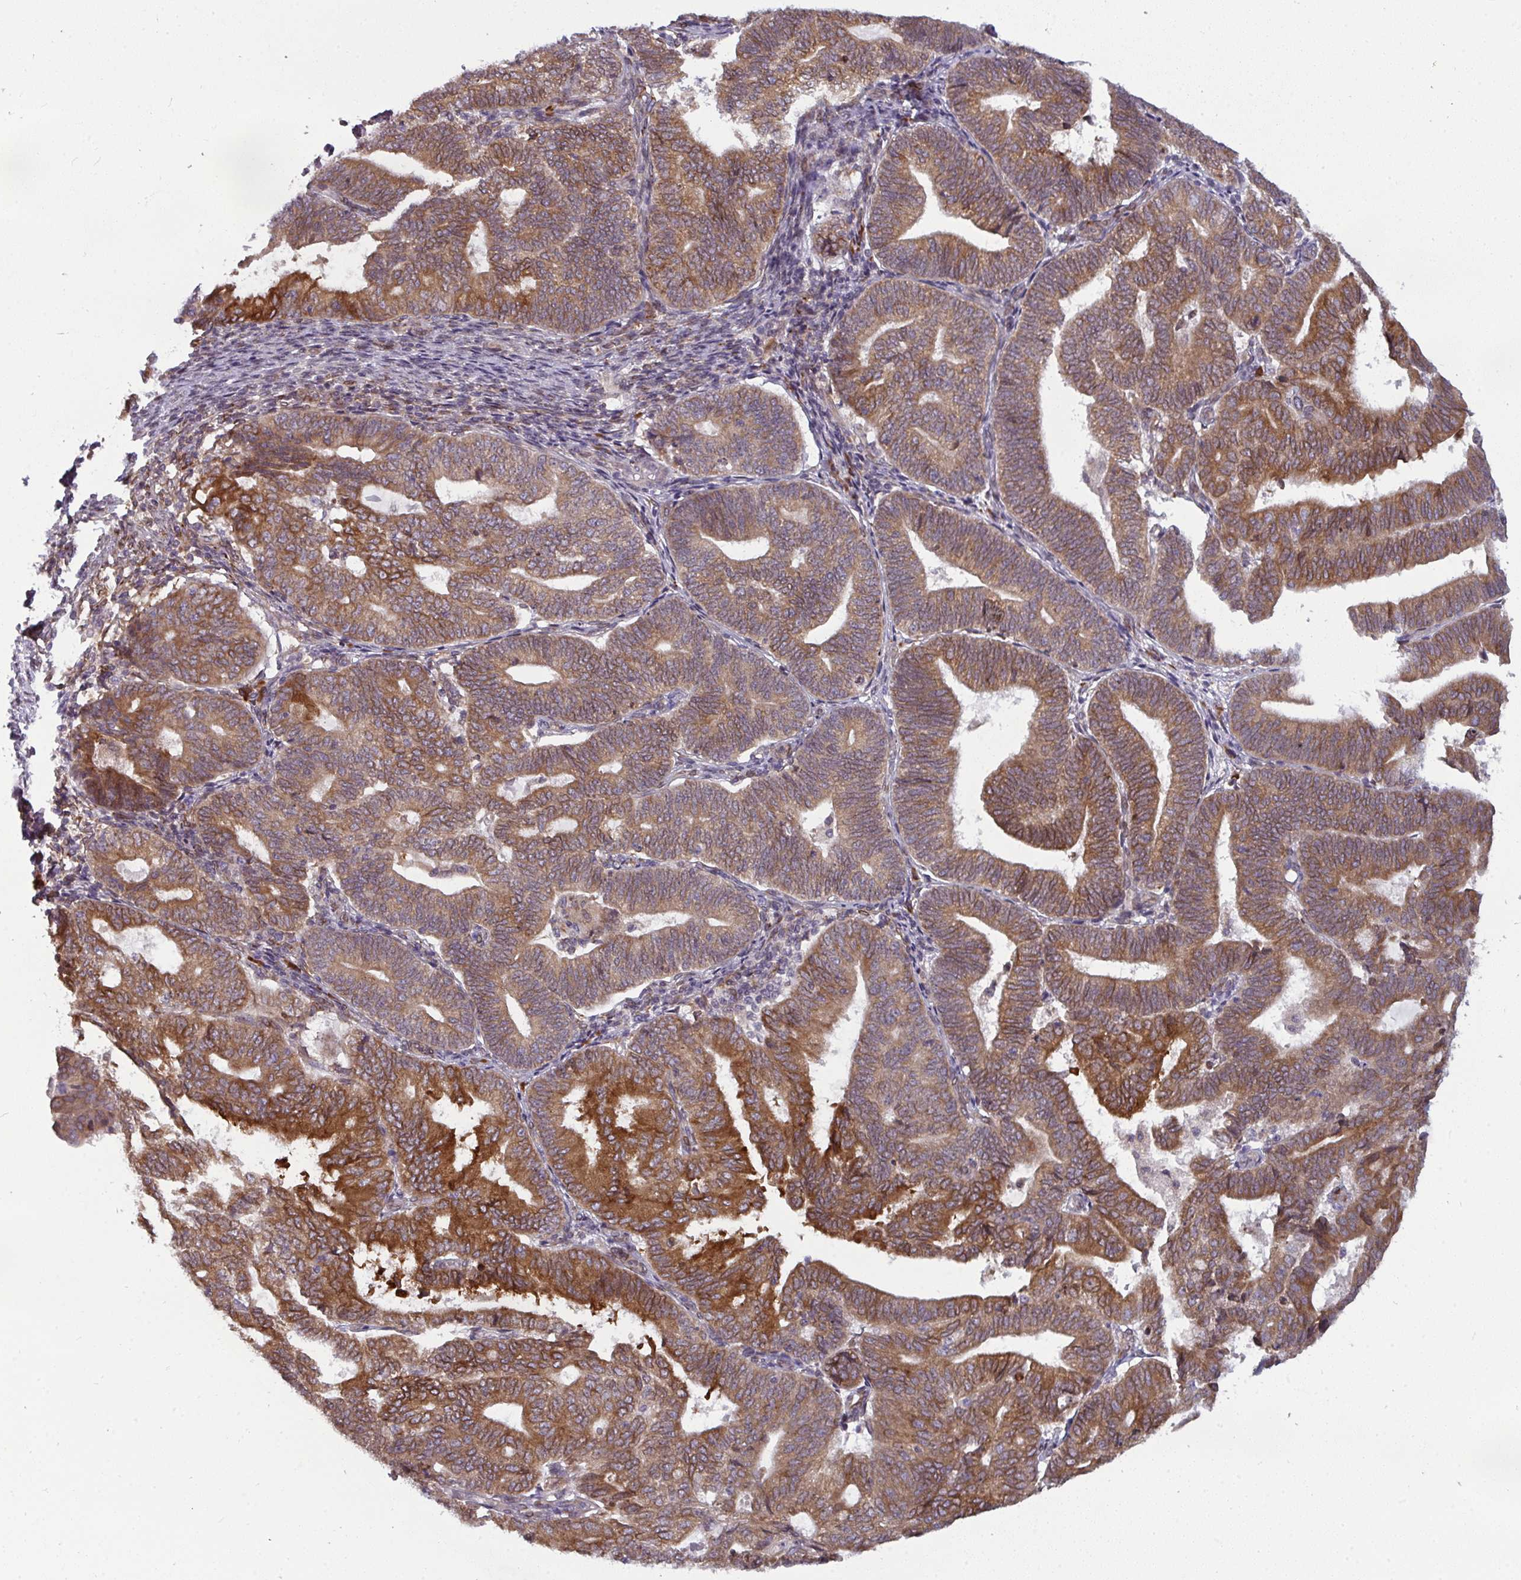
{"staining": {"intensity": "moderate", "quantity": ">75%", "location": "cytoplasmic/membranous"}, "tissue": "endometrial cancer", "cell_type": "Tumor cells", "image_type": "cancer", "snomed": [{"axis": "morphology", "description": "Adenocarcinoma, NOS"}, {"axis": "topography", "description": "Endometrium"}], "caption": "Immunohistochemical staining of endometrial adenocarcinoma demonstrates medium levels of moderate cytoplasmic/membranous protein expression in about >75% of tumor cells. (DAB = brown stain, brightfield microscopy at high magnification).", "gene": "LYSMD4", "patient": {"sex": "female", "age": 70}}